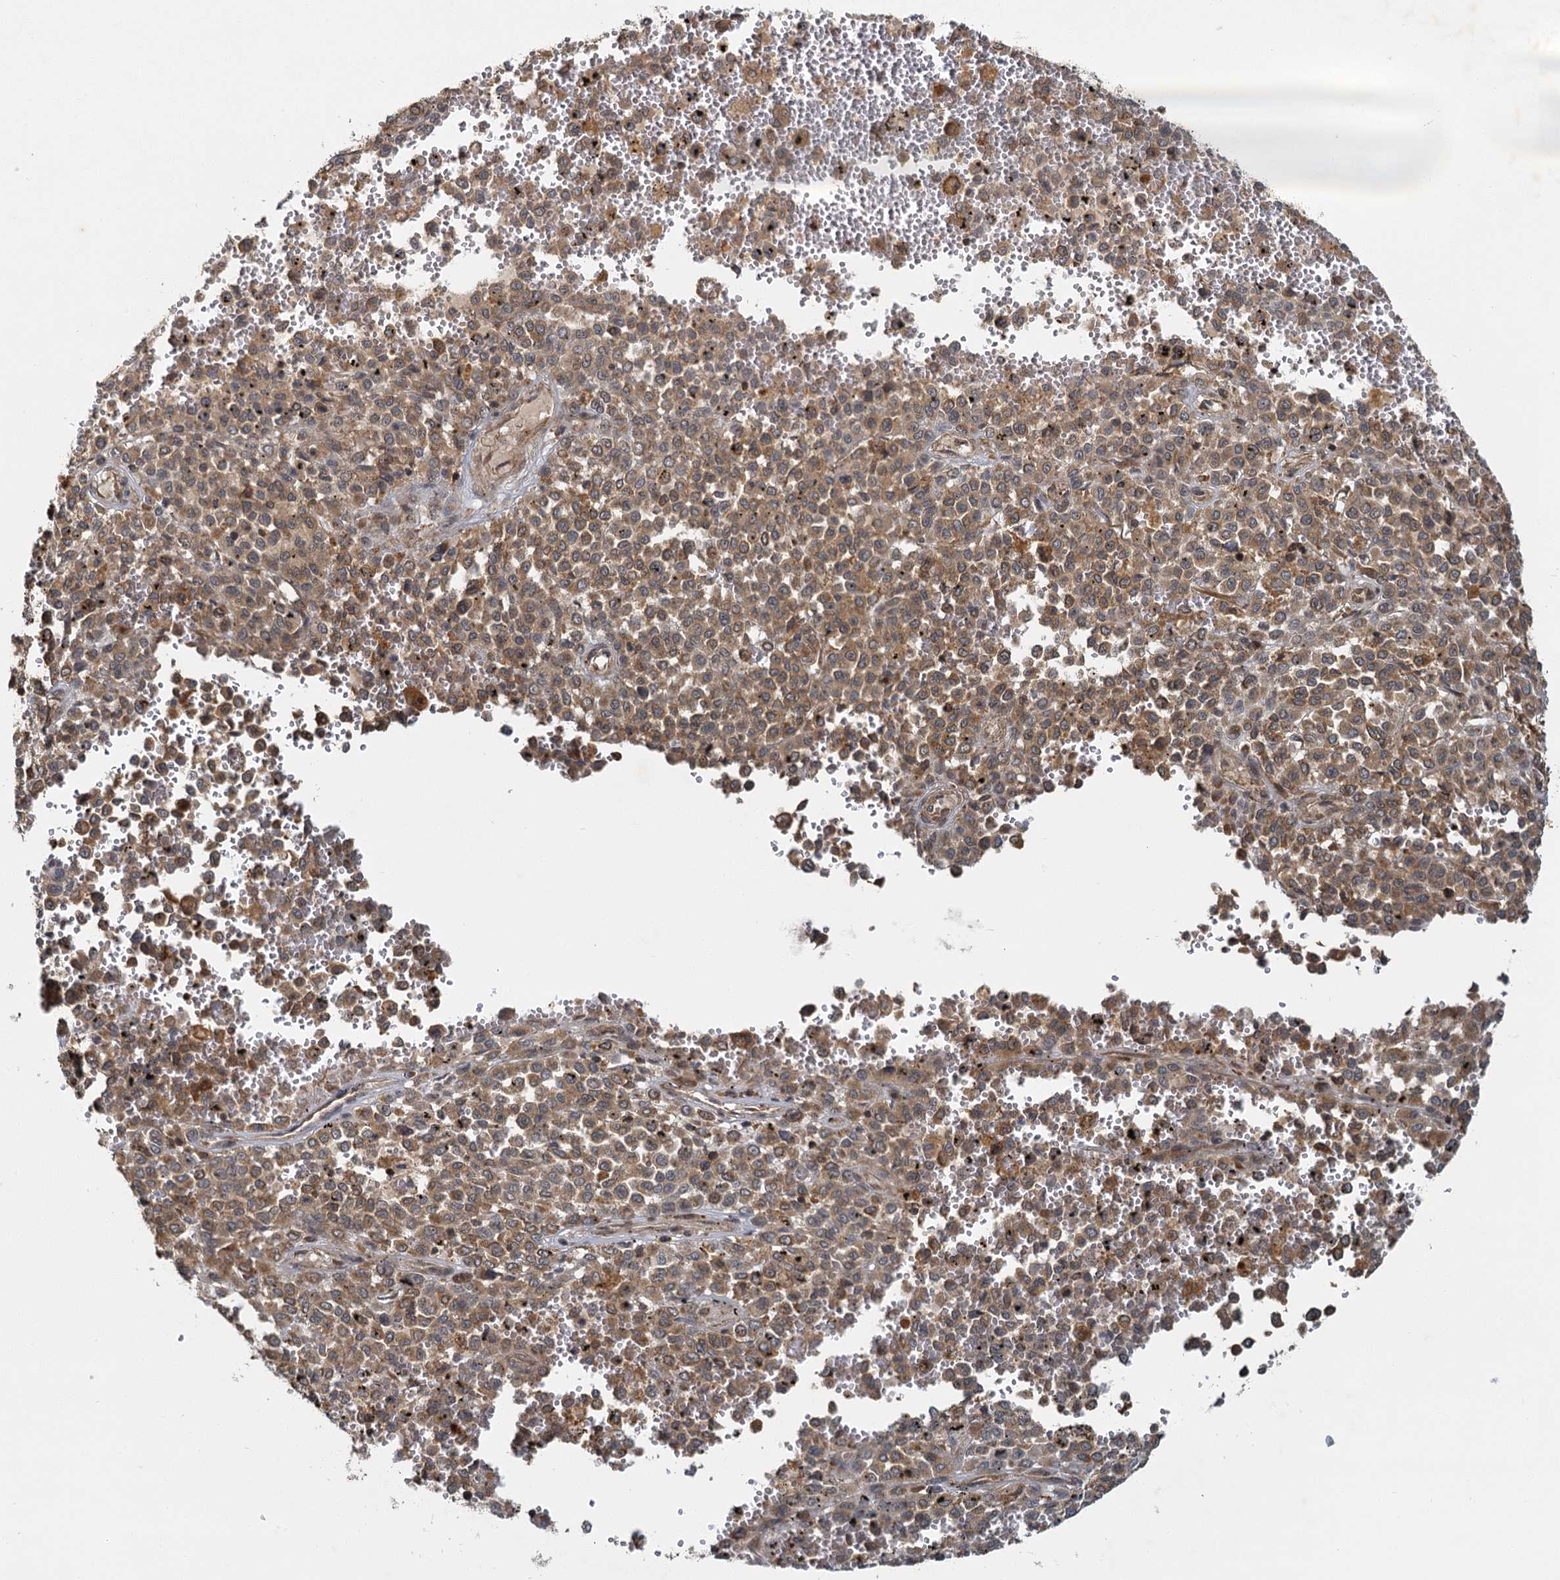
{"staining": {"intensity": "moderate", "quantity": ">75%", "location": "cytoplasmic/membranous"}, "tissue": "melanoma", "cell_type": "Tumor cells", "image_type": "cancer", "snomed": [{"axis": "morphology", "description": "Malignant melanoma, Metastatic site"}, {"axis": "topography", "description": "Pancreas"}], "caption": "Malignant melanoma (metastatic site) tissue shows moderate cytoplasmic/membranous expression in approximately >75% of tumor cells", "gene": "ZNF549", "patient": {"sex": "female", "age": 30}}